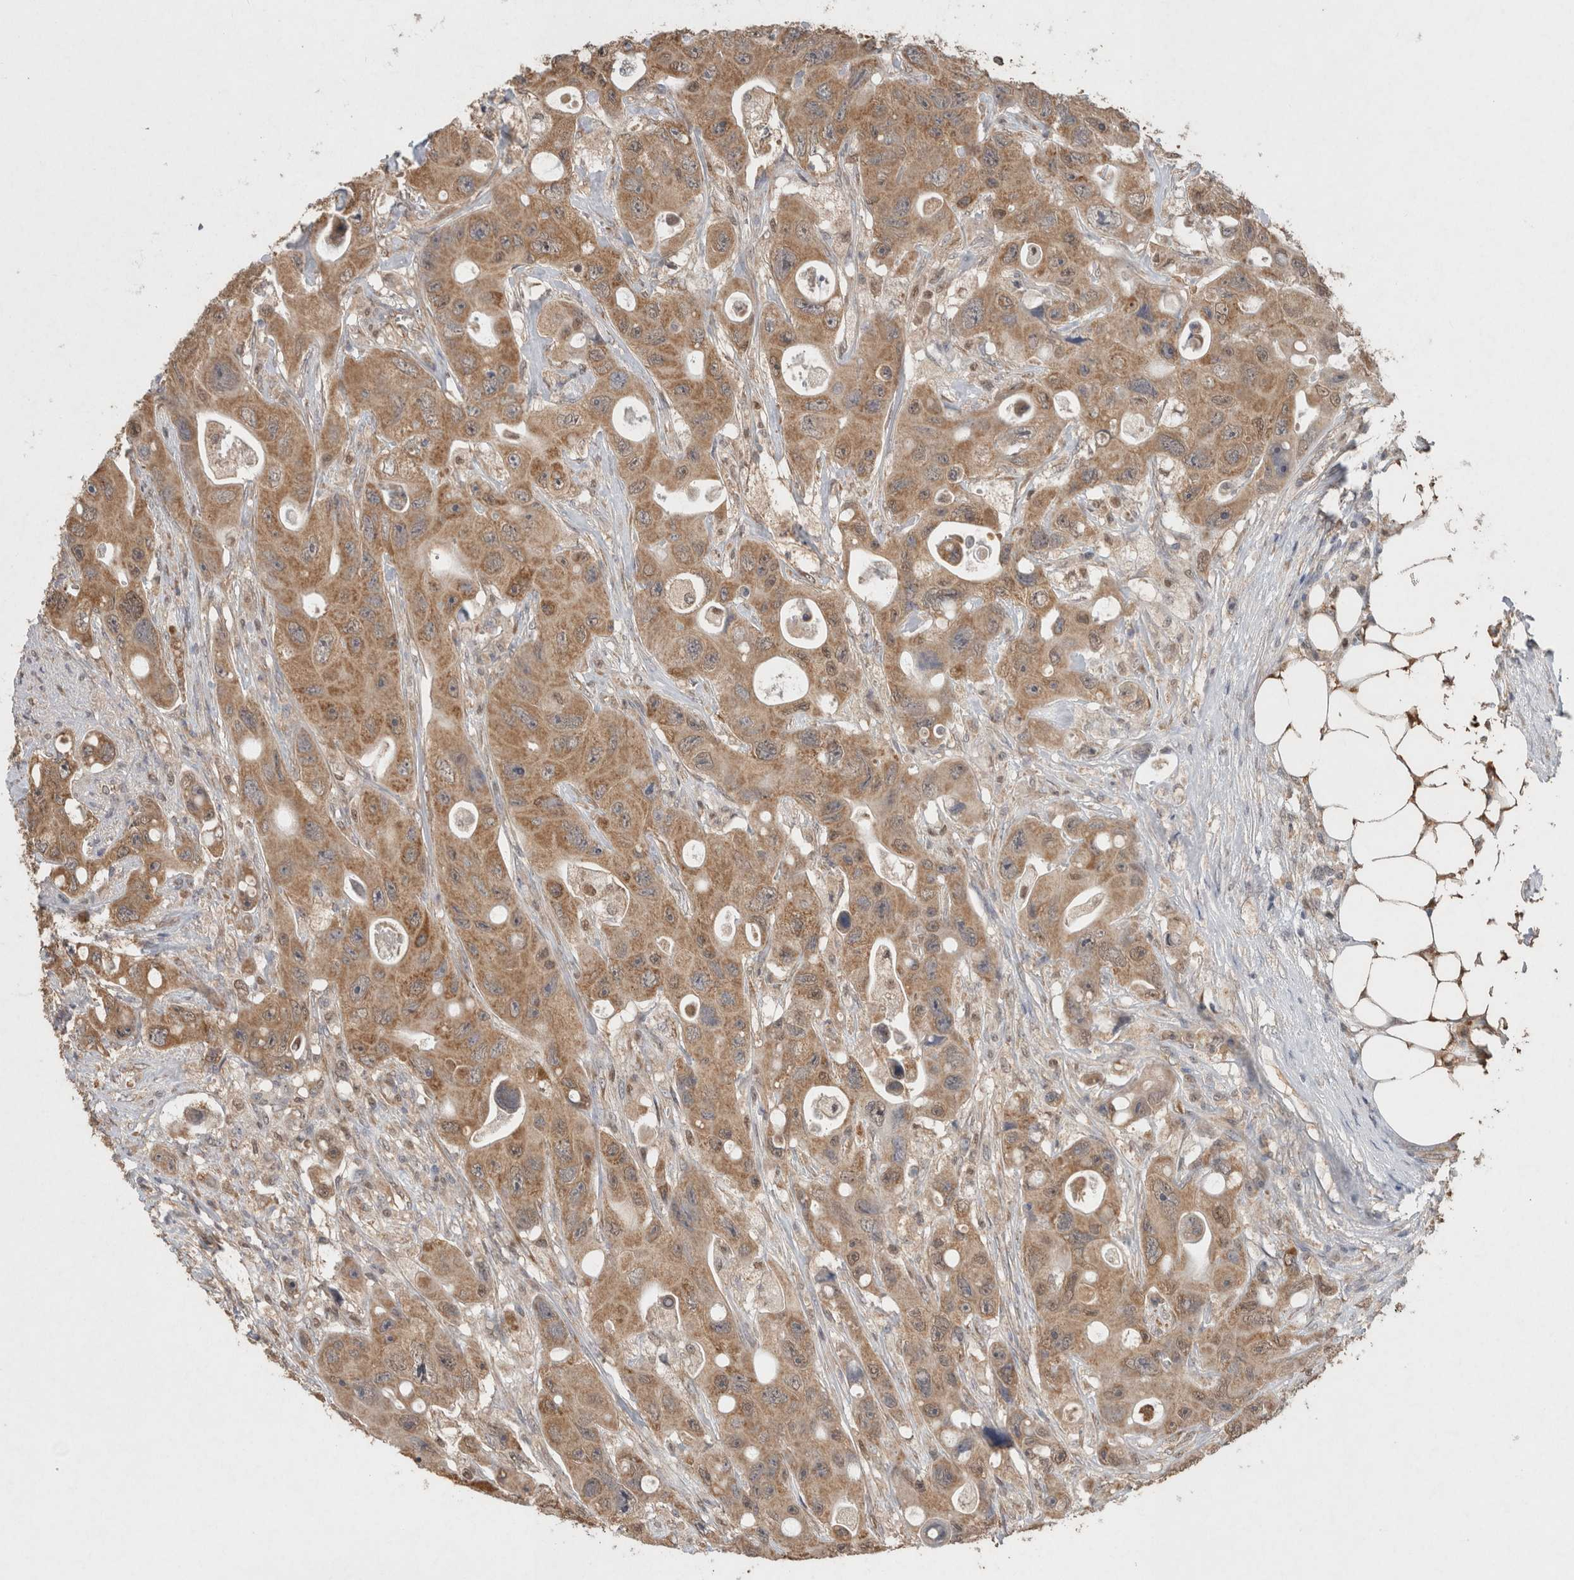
{"staining": {"intensity": "moderate", "quantity": ">75%", "location": "cytoplasmic/membranous"}, "tissue": "colorectal cancer", "cell_type": "Tumor cells", "image_type": "cancer", "snomed": [{"axis": "morphology", "description": "Adenocarcinoma, NOS"}, {"axis": "topography", "description": "Colon"}], "caption": "Colorectal cancer (adenocarcinoma) tissue displays moderate cytoplasmic/membranous expression in approximately >75% of tumor cells", "gene": "RAB14", "patient": {"sex": "female", "age": 46}}